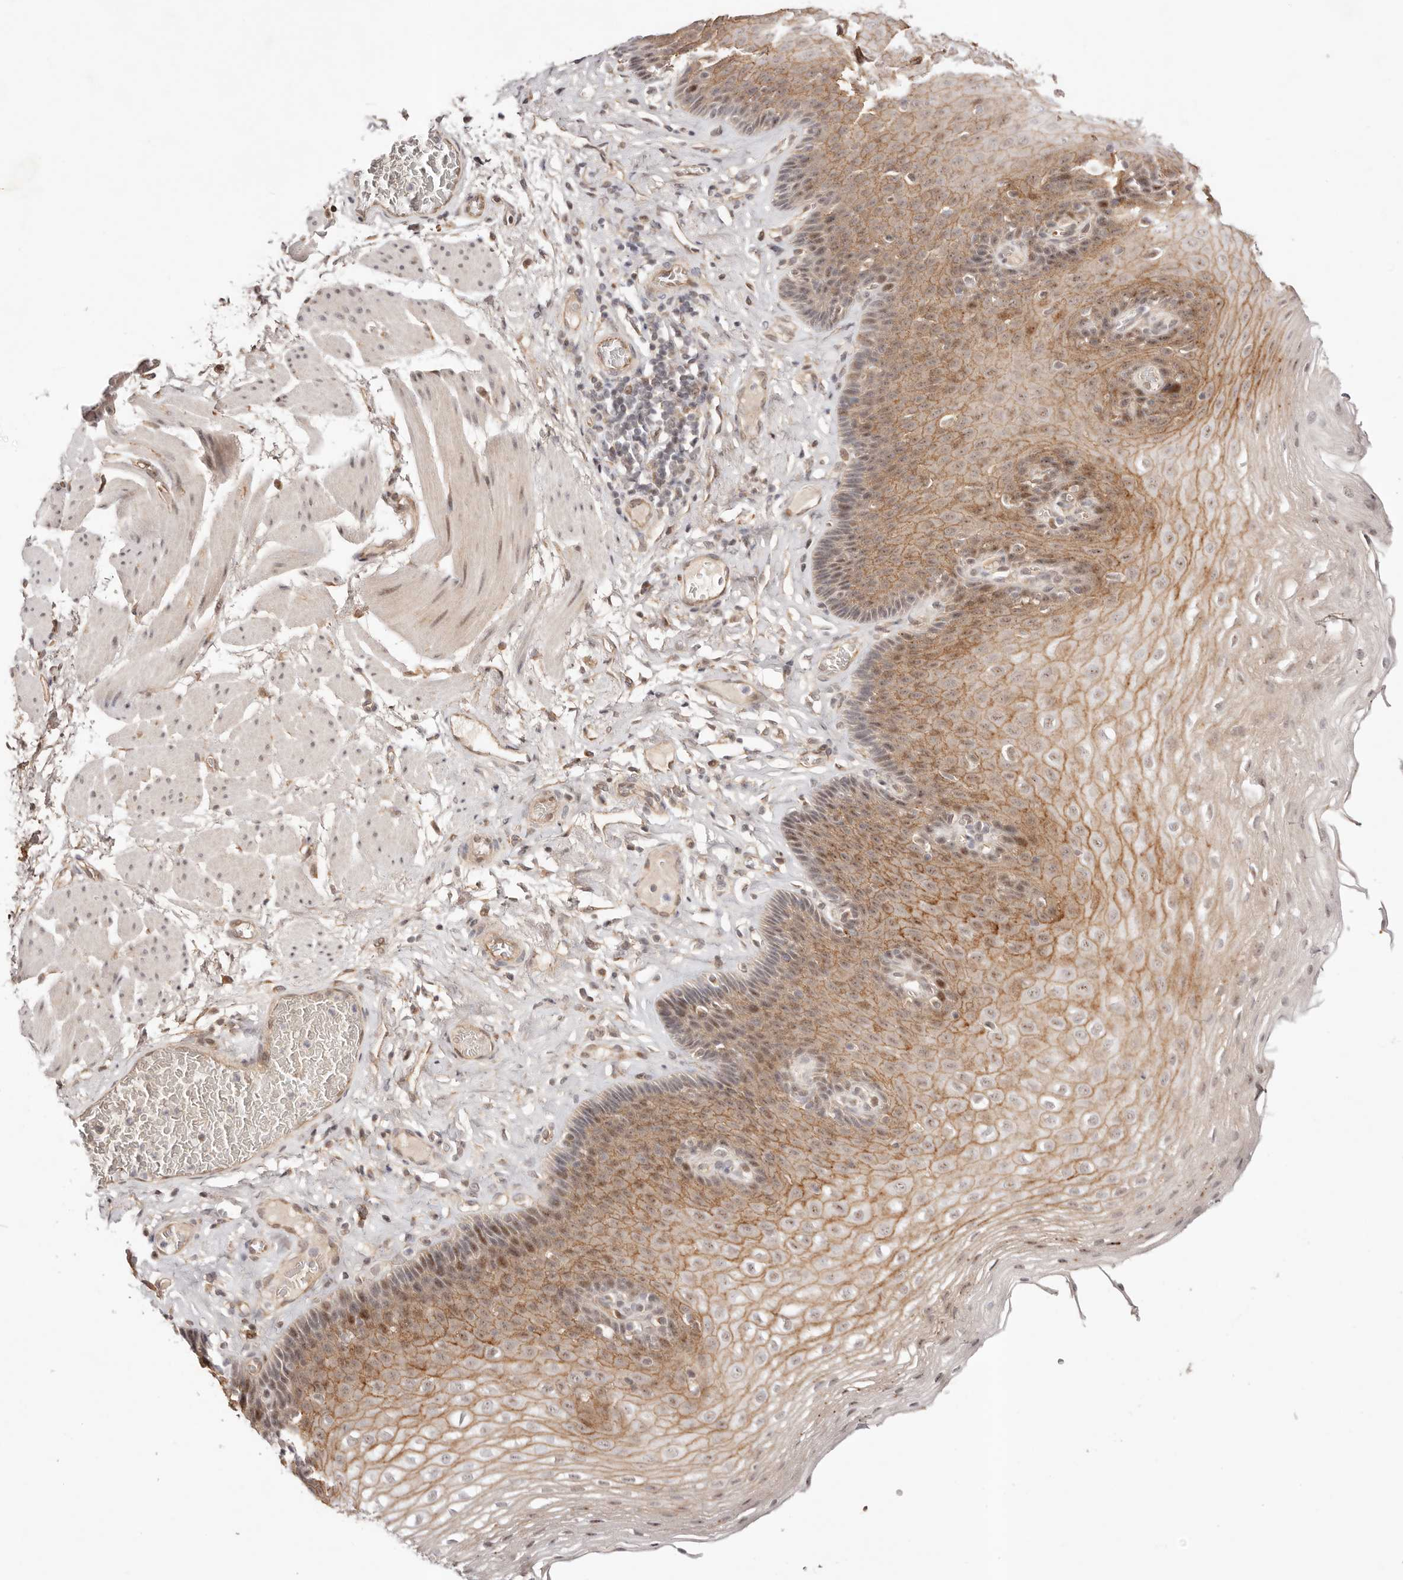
{"staining": {"intensity": "moderate", "quantity": "25%-75%", "location": "cytoplasmic/membranous,nuclear"}, "tissue": "esophagus", "cell_type": "Squamous epithelial cells", "image_type": "normal", "snomed": [{"axis": "morphology", "description": "Normal tissue, NOS"}, {"axis": "topography", "description": "Esophagus"}], "caption": "This image reveals immunohistochemistry staining of benign human esophagus, with medium moderate cytoplasmic/membranous,nuclear staining in approximately 25%-75% of squamous epithelial cells.", "gene": "WRN", "patient": {"sex": "female", "age": 66}}